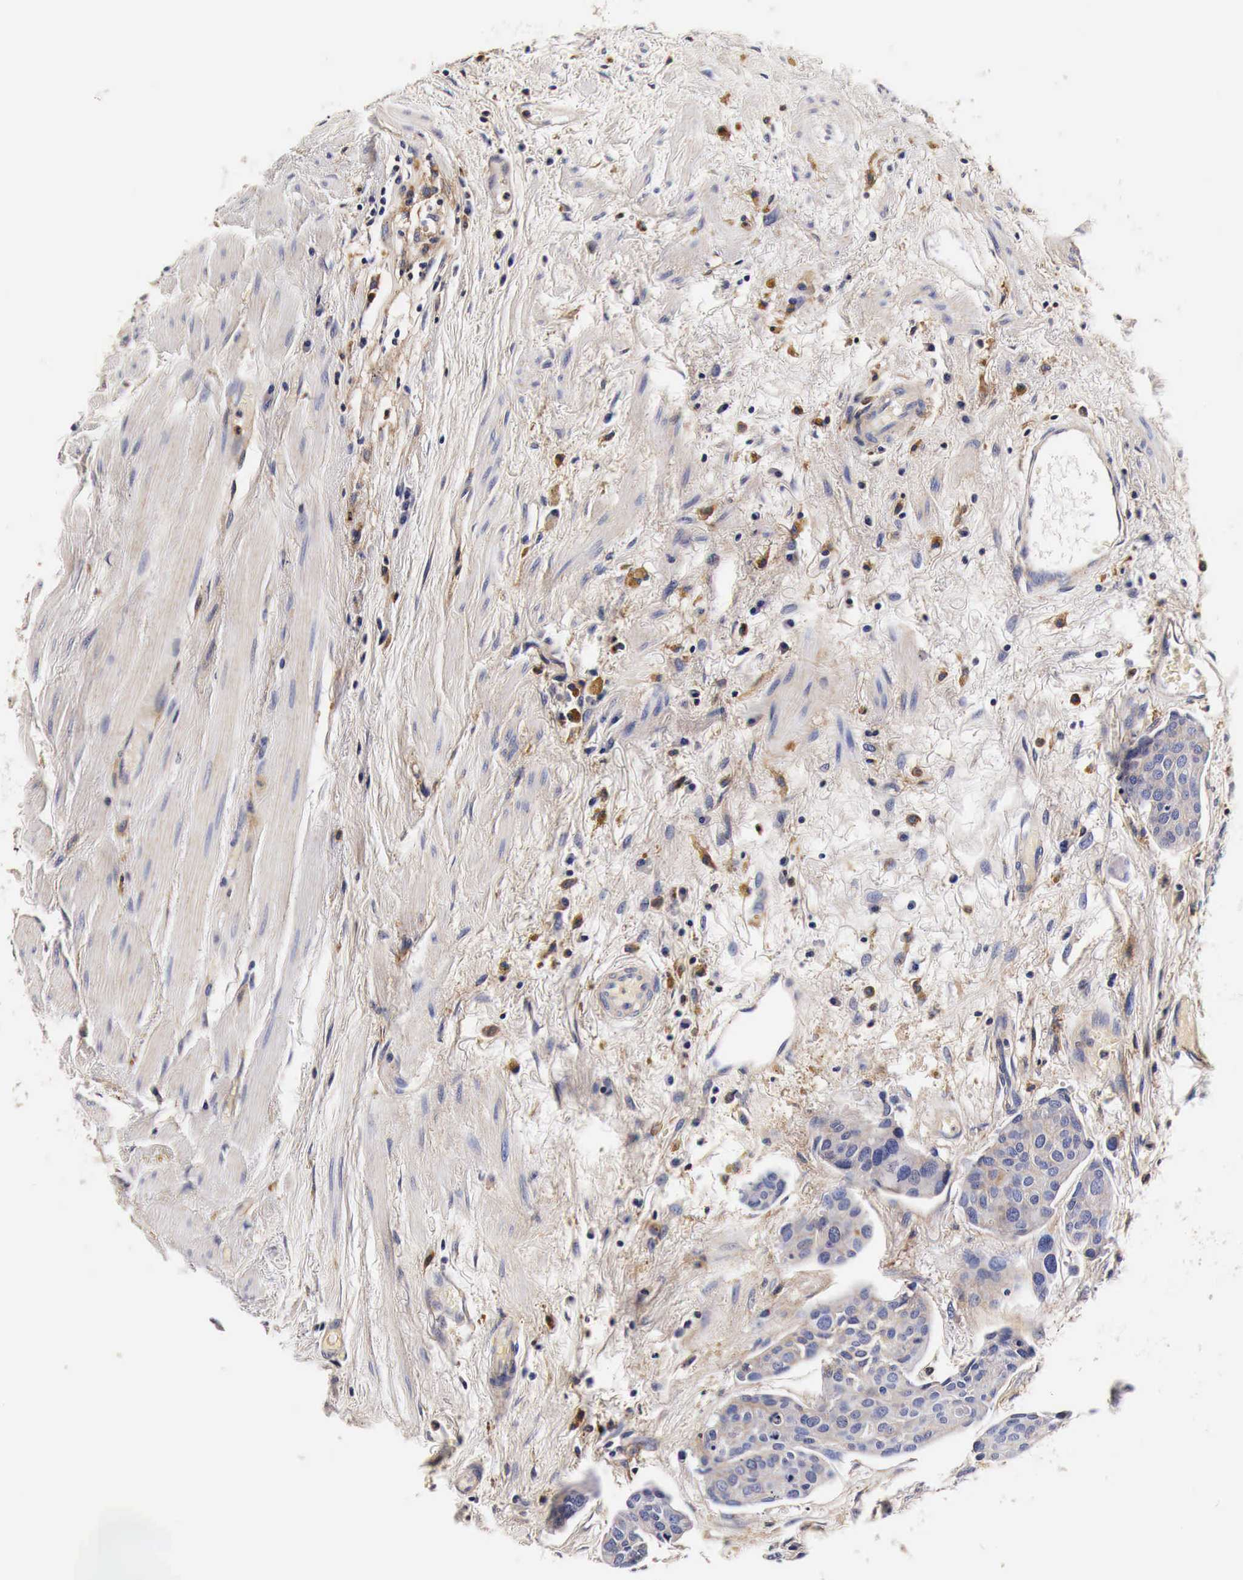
{"staining": {"intensity": "weak", "quantity": "25%-75%", "location": "cytoplasmic/membranous"}, "tissue": "urothelial cancer", "cell_type": "Tumor cells", "image_type": "cancer", "snomed": [{"axis": "morphology", "description": "Urothelial carcinoma, High grade"}, {"axis": "topography", "description": "Urinary bladder"}], "caption": "This photomicrograph displays IHC staining of human high-grade urothelial carcinoma, with low weak cytoplasmic/membranous positivity in about 25%-75% of tumor cells.", "gene": "RP2", "patient": {"sex": "male", "age": 78}}